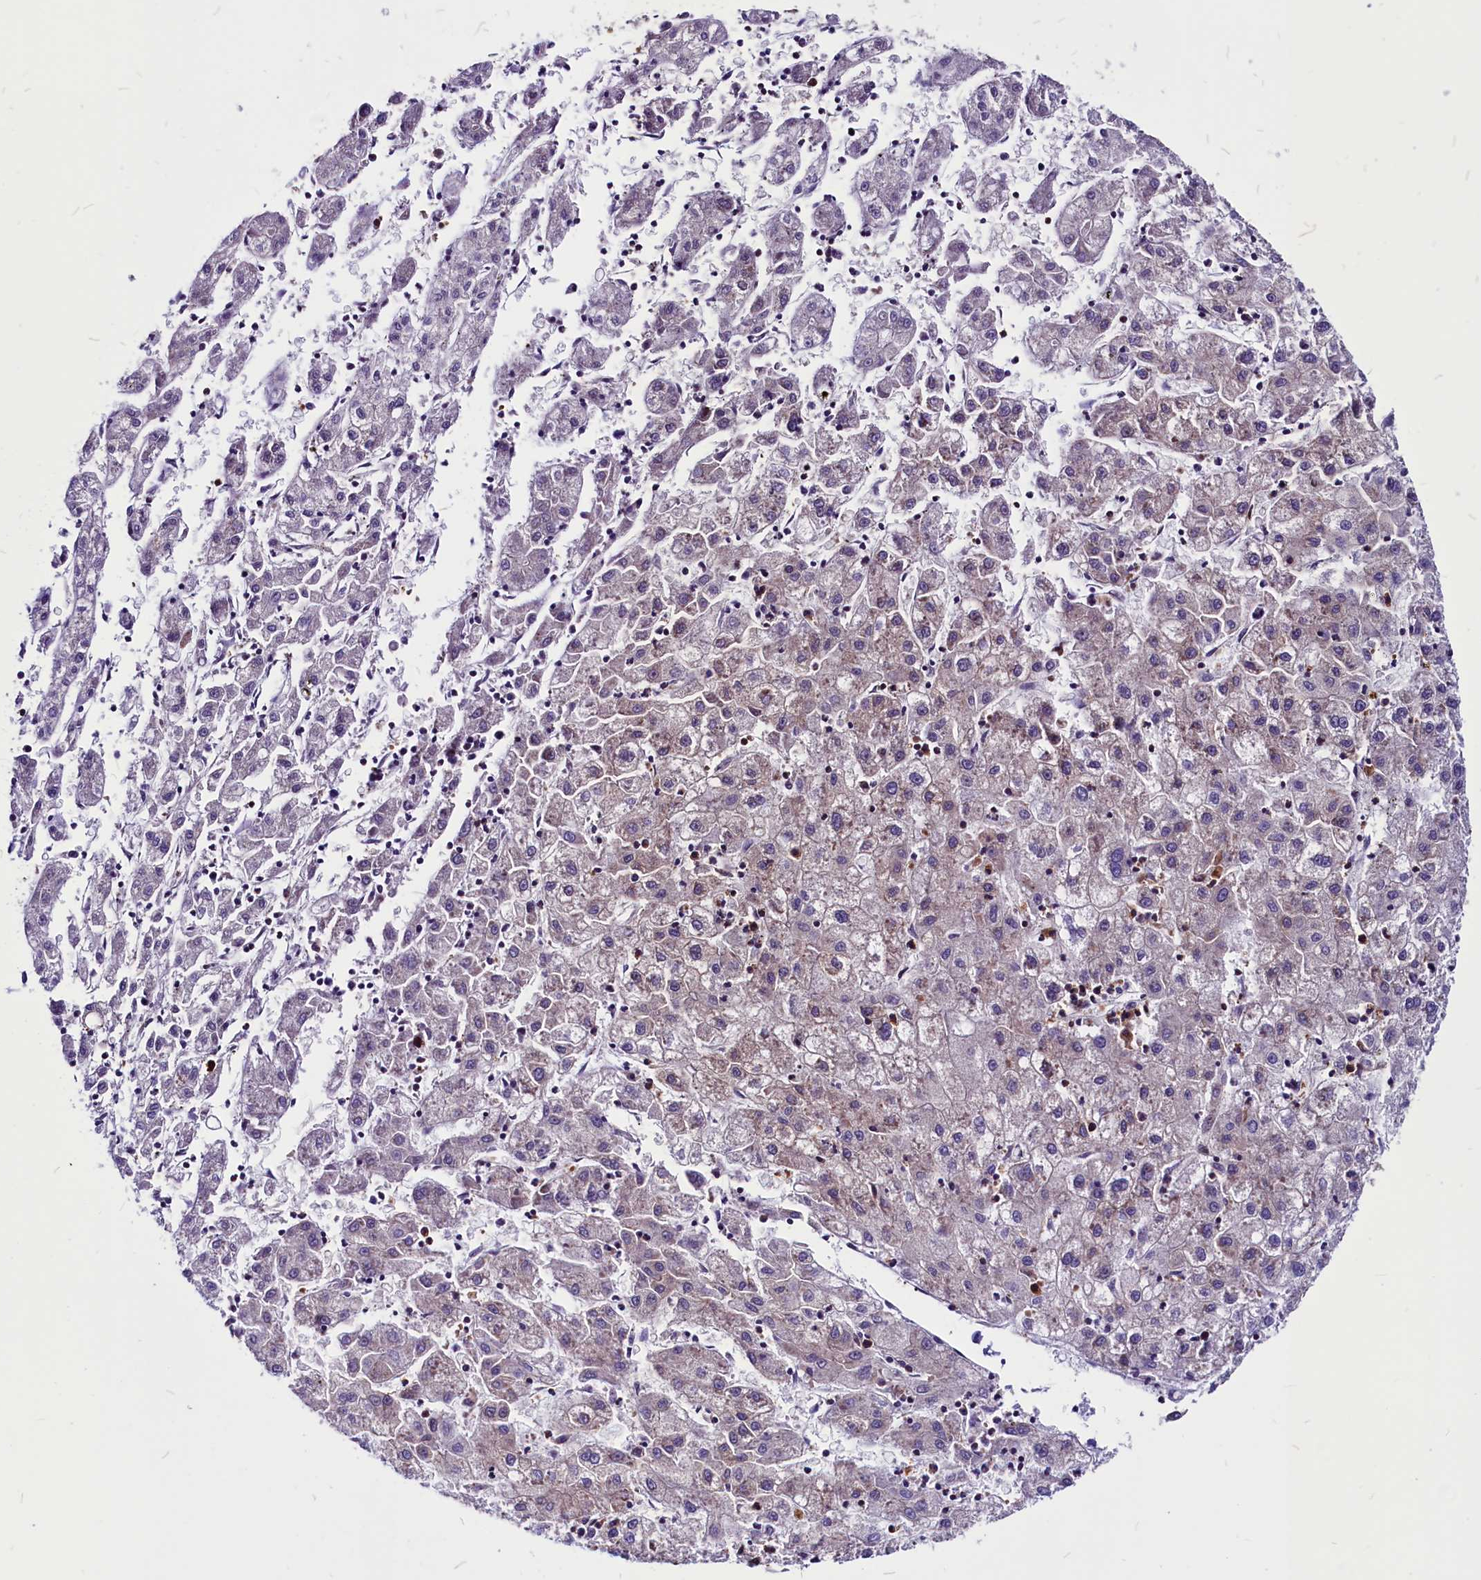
{"staining": {"intensity": "weak", "quantity": ">75%", "location": "cytoplasmic/membranous"}, "tissue": "liver cancer", "cell_type": "Tumor cells", "image_type": "cancer", "snomed": [{"axis": "morphology", "description": "Carcinoma, Hepatocellular, NOS"}, {"axis": "topography", "description": "Liver"}], "caption": "Brown immunohistochemical staining in liver hepatocellular carcinoma shows weak cytoplasmic/membranous staining in about >75% of tumor cells.", "gene": "EIF3G", "patient": {"sex": "male", "age": 72}}